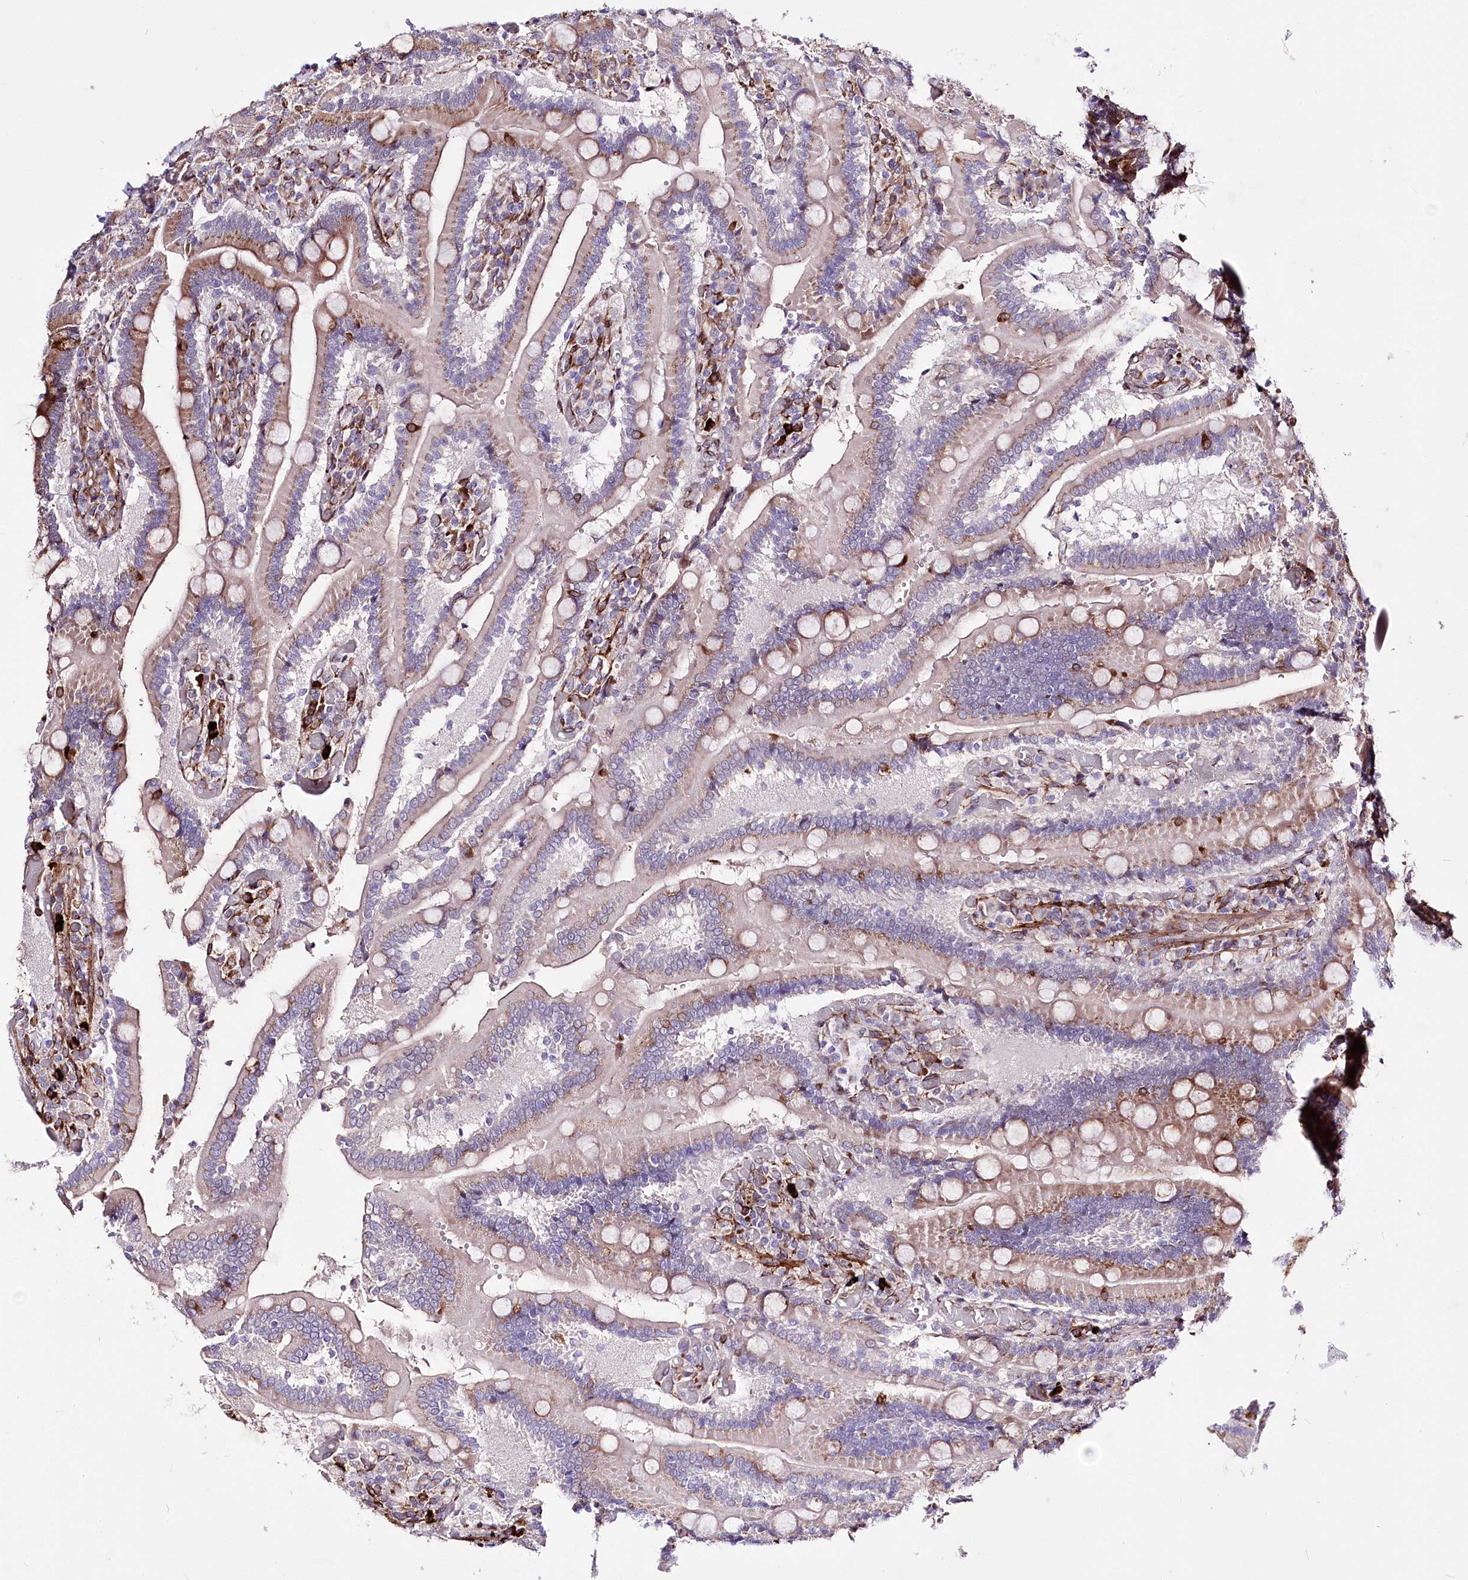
{"staining": {"intensity": "strong", "quantity": "25%-75%", "location": "cytoplasmic/membranous"}, "tissue": "duodenum", "cell_type": "Glandular cells", "image_type": "normal", "snomed": [{"axis": "morphology", "description": "Normal tissue, NOS"}, {"axis": "topography", "description": "Duodenum"}], "caption": "Protein expression analysis of normal duodenum exhibits strong cytoplasmic/membranous positivity in about 25%-75% of glandular cells. The protein is shown in brown color, while the nuclei are stained blue.", "gene": "WWC1", "patient": {"sex": "female", "age": 62}}